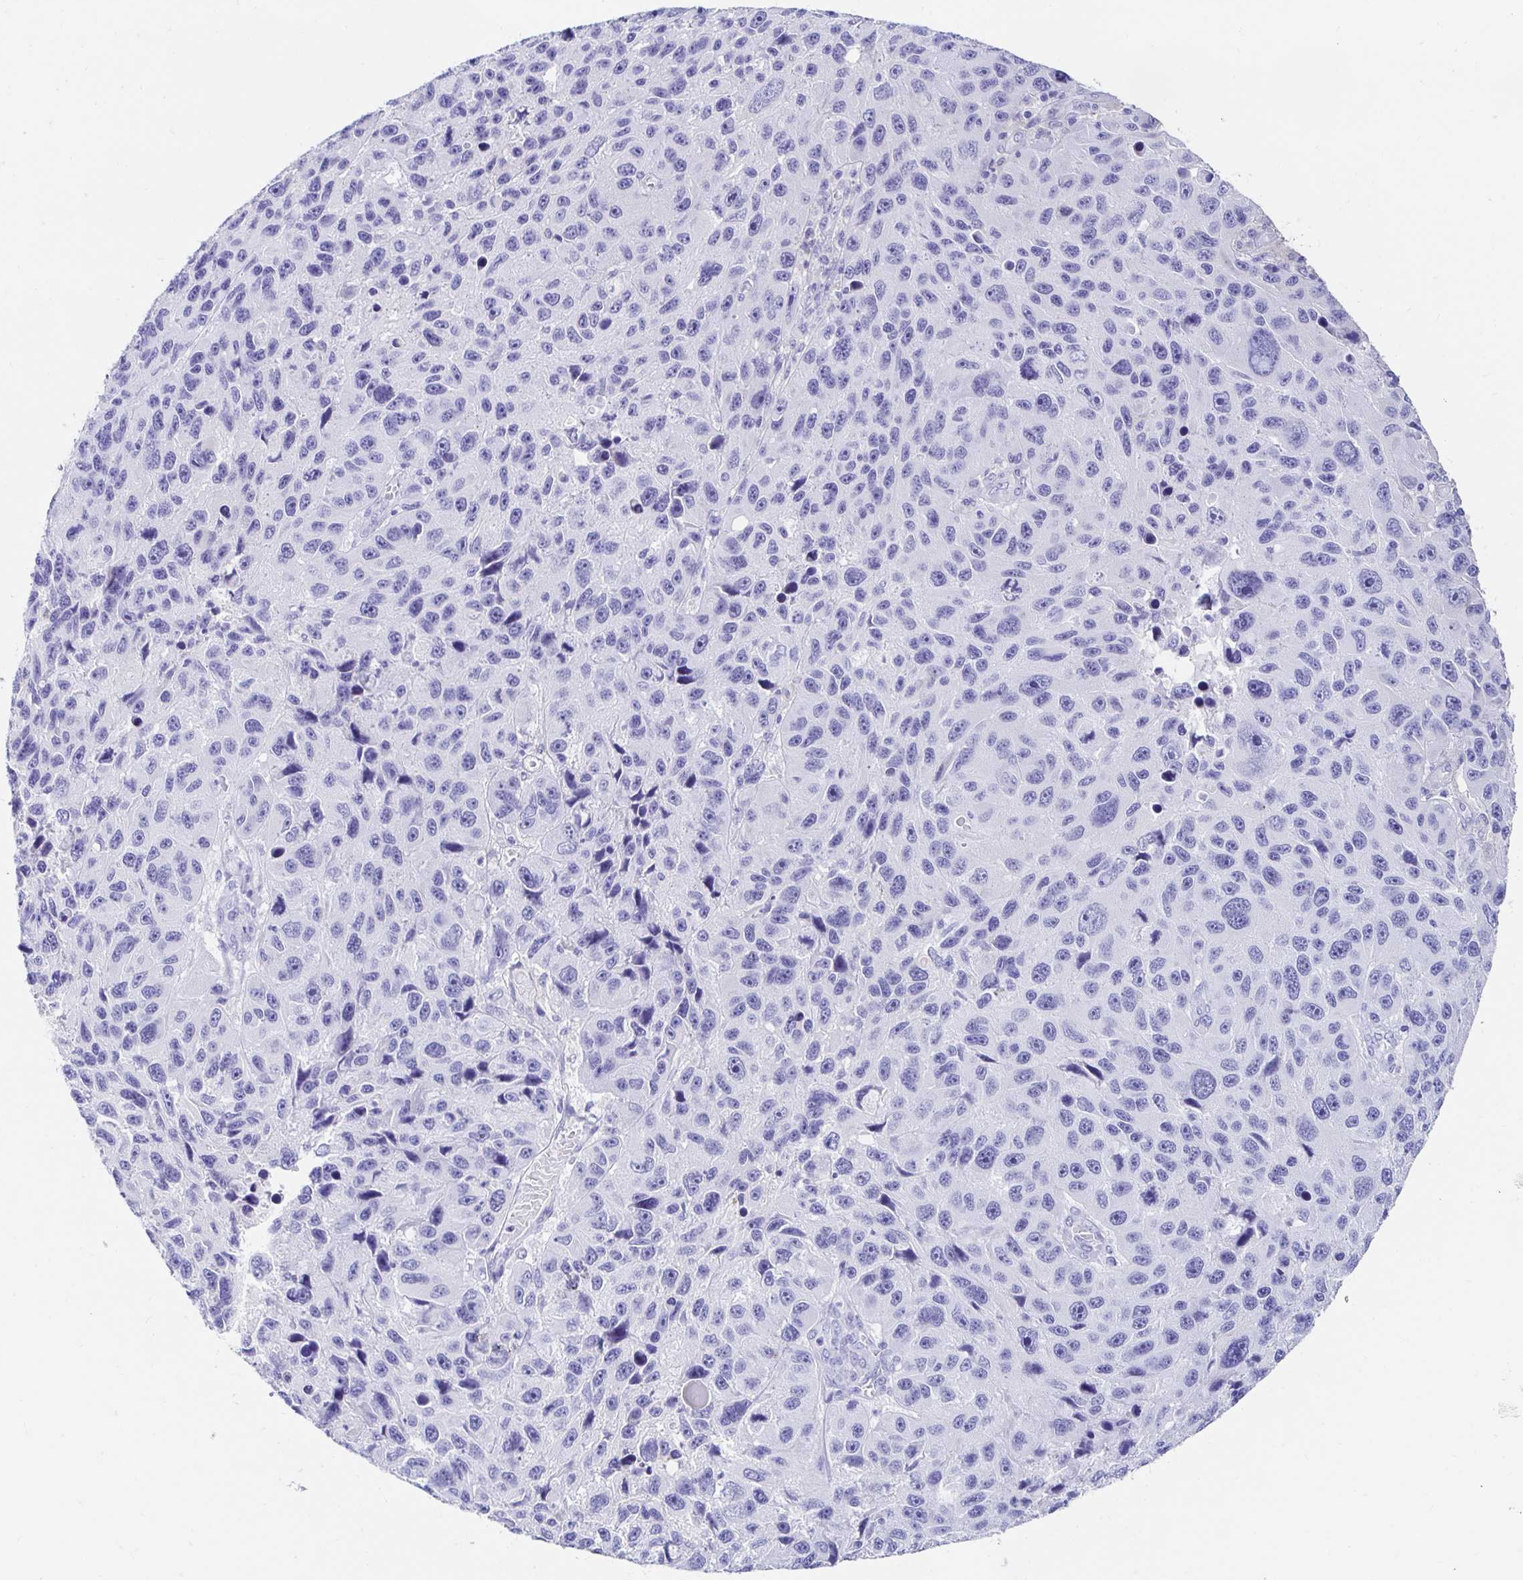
{"staining": {"intensity": "negative", "quantity": "none", "location": "none"}, "tissue": "melanoma", "cell_type": "Tumor cells", "image_type": "cancer", "snomed": [{"axis": "morphology", "description": "Malignant melanoma, NOS"}, {"axis": "topography", "description": "Skin"}], "caption": "Melanoma was stained to show a protein in brown. There is no significant positivity in tumor cells.", "gene": "CA9", "patient": {"sex": "male", "age": 53}}